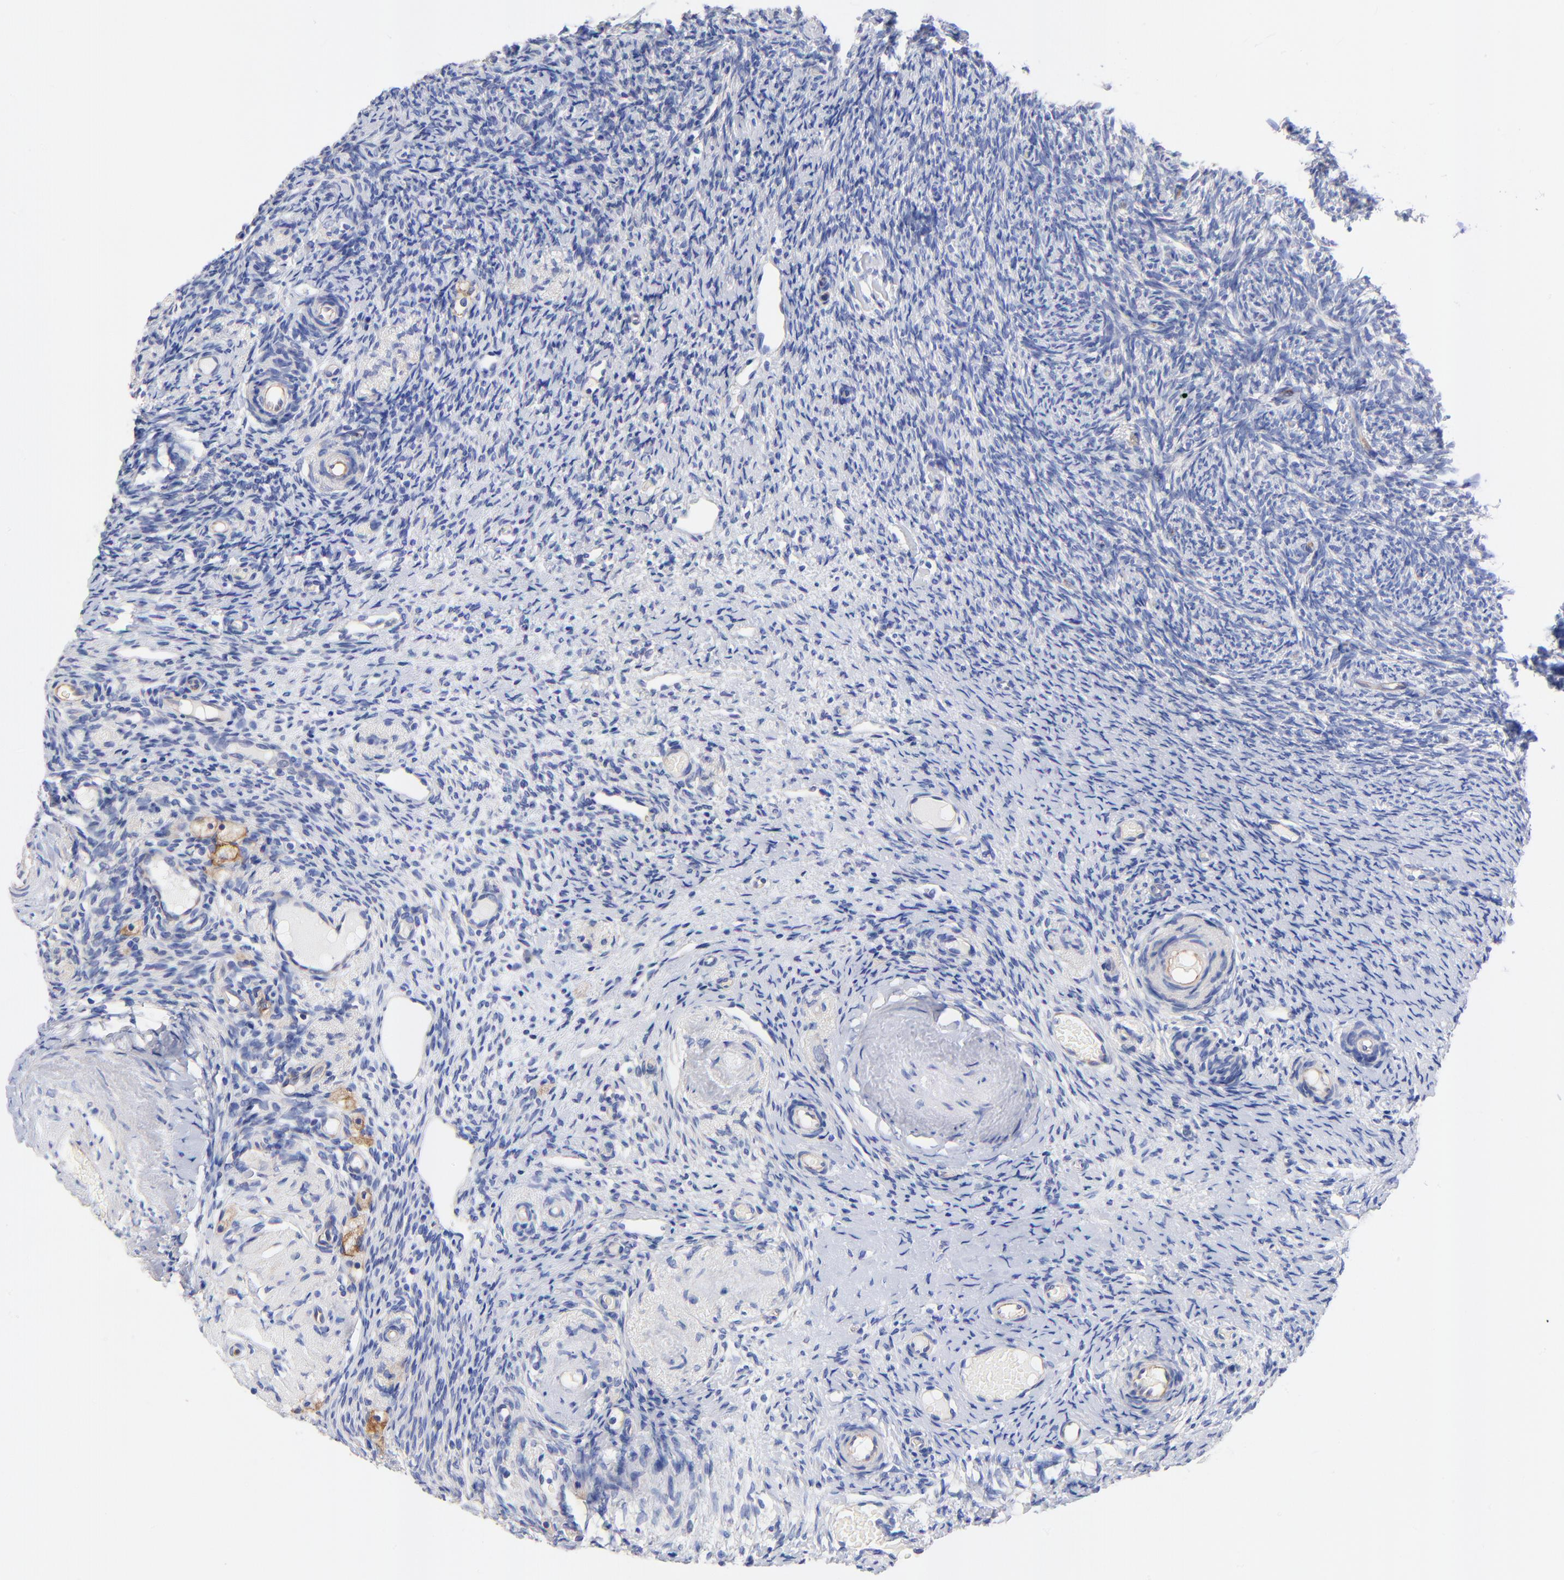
{"staining": {"intensity": "negative", "quantity": "none", "location": "none"}, "tissue": "ovary", "cell_type": "Ovarian stroma cells", "image_type": "normal", "snomed": [{"axis": "morphology", "description": "Normal tissue, NOS"}, {"axis": "topography", "description": "Ovary"}], "caption": "Immunohistochemistry micrograph of benign ovary: ovary stained with DAB (3,3'-diaminobenzidine) displays no significant protein staining in ovarian stroma cells.", "gene": "SLC44A2", "patient": {"sex": "female", "age": 60}}